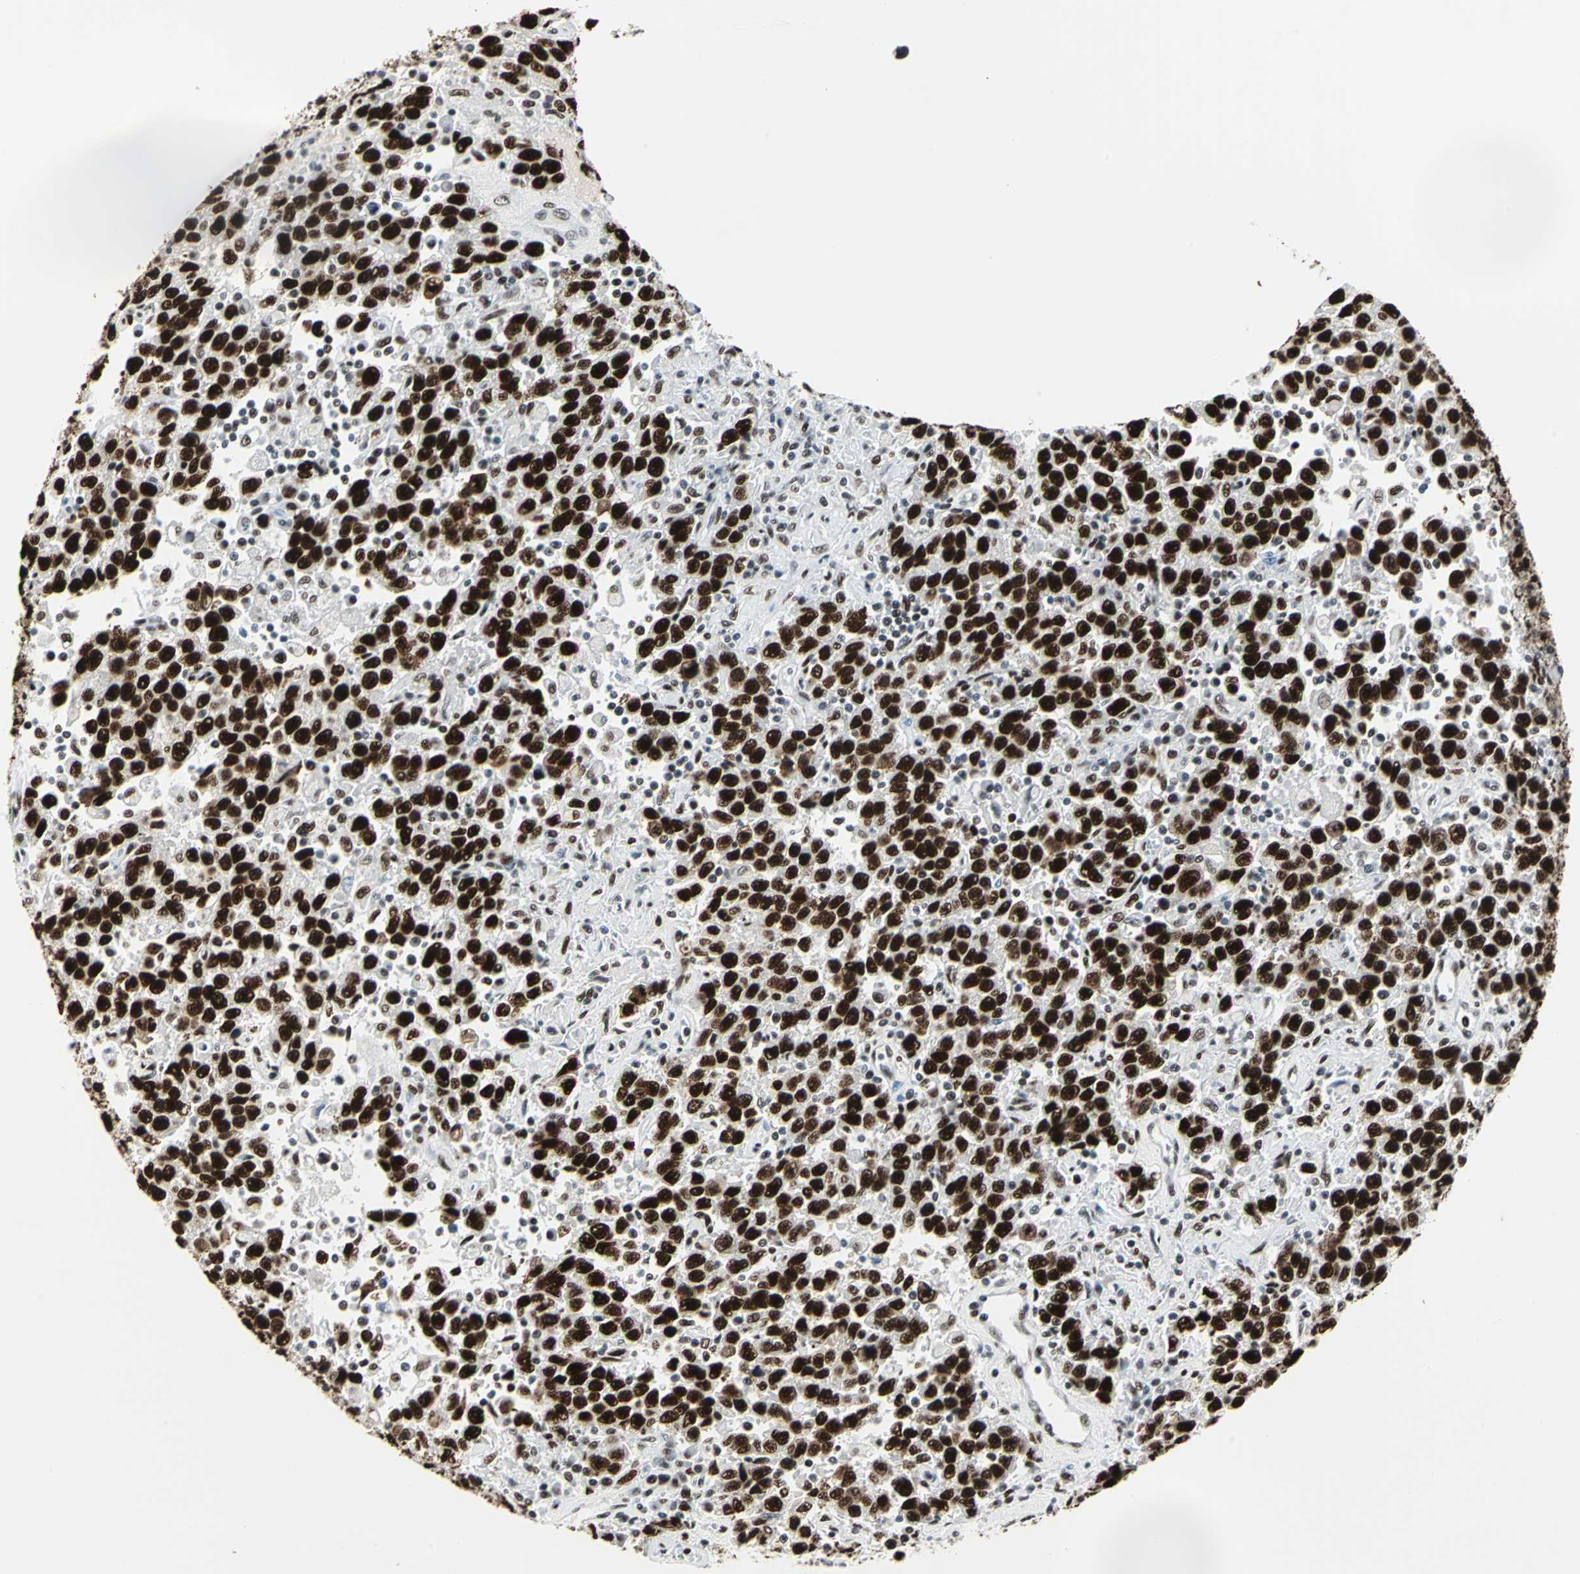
{"staining": {"intensity": "strong", "quantity": ">75%", "location": "nuclear"}, "tissue": "testis cancer", "cell_type": "Tumor cells", "image_type": "cancer", "snomed": [{"axis": "morphology", "description": "Seminoma, NOS"}, {"axis": "topography", "description": "Testis"}], "caption": "An IHC micrograph of tumor tissue is shown. Protein staining in brown labels strong nuclear positivity in testis cancer within tumor cells.", "gene": "HDAC2", "patient": {"sex": "male", "age": 41}}